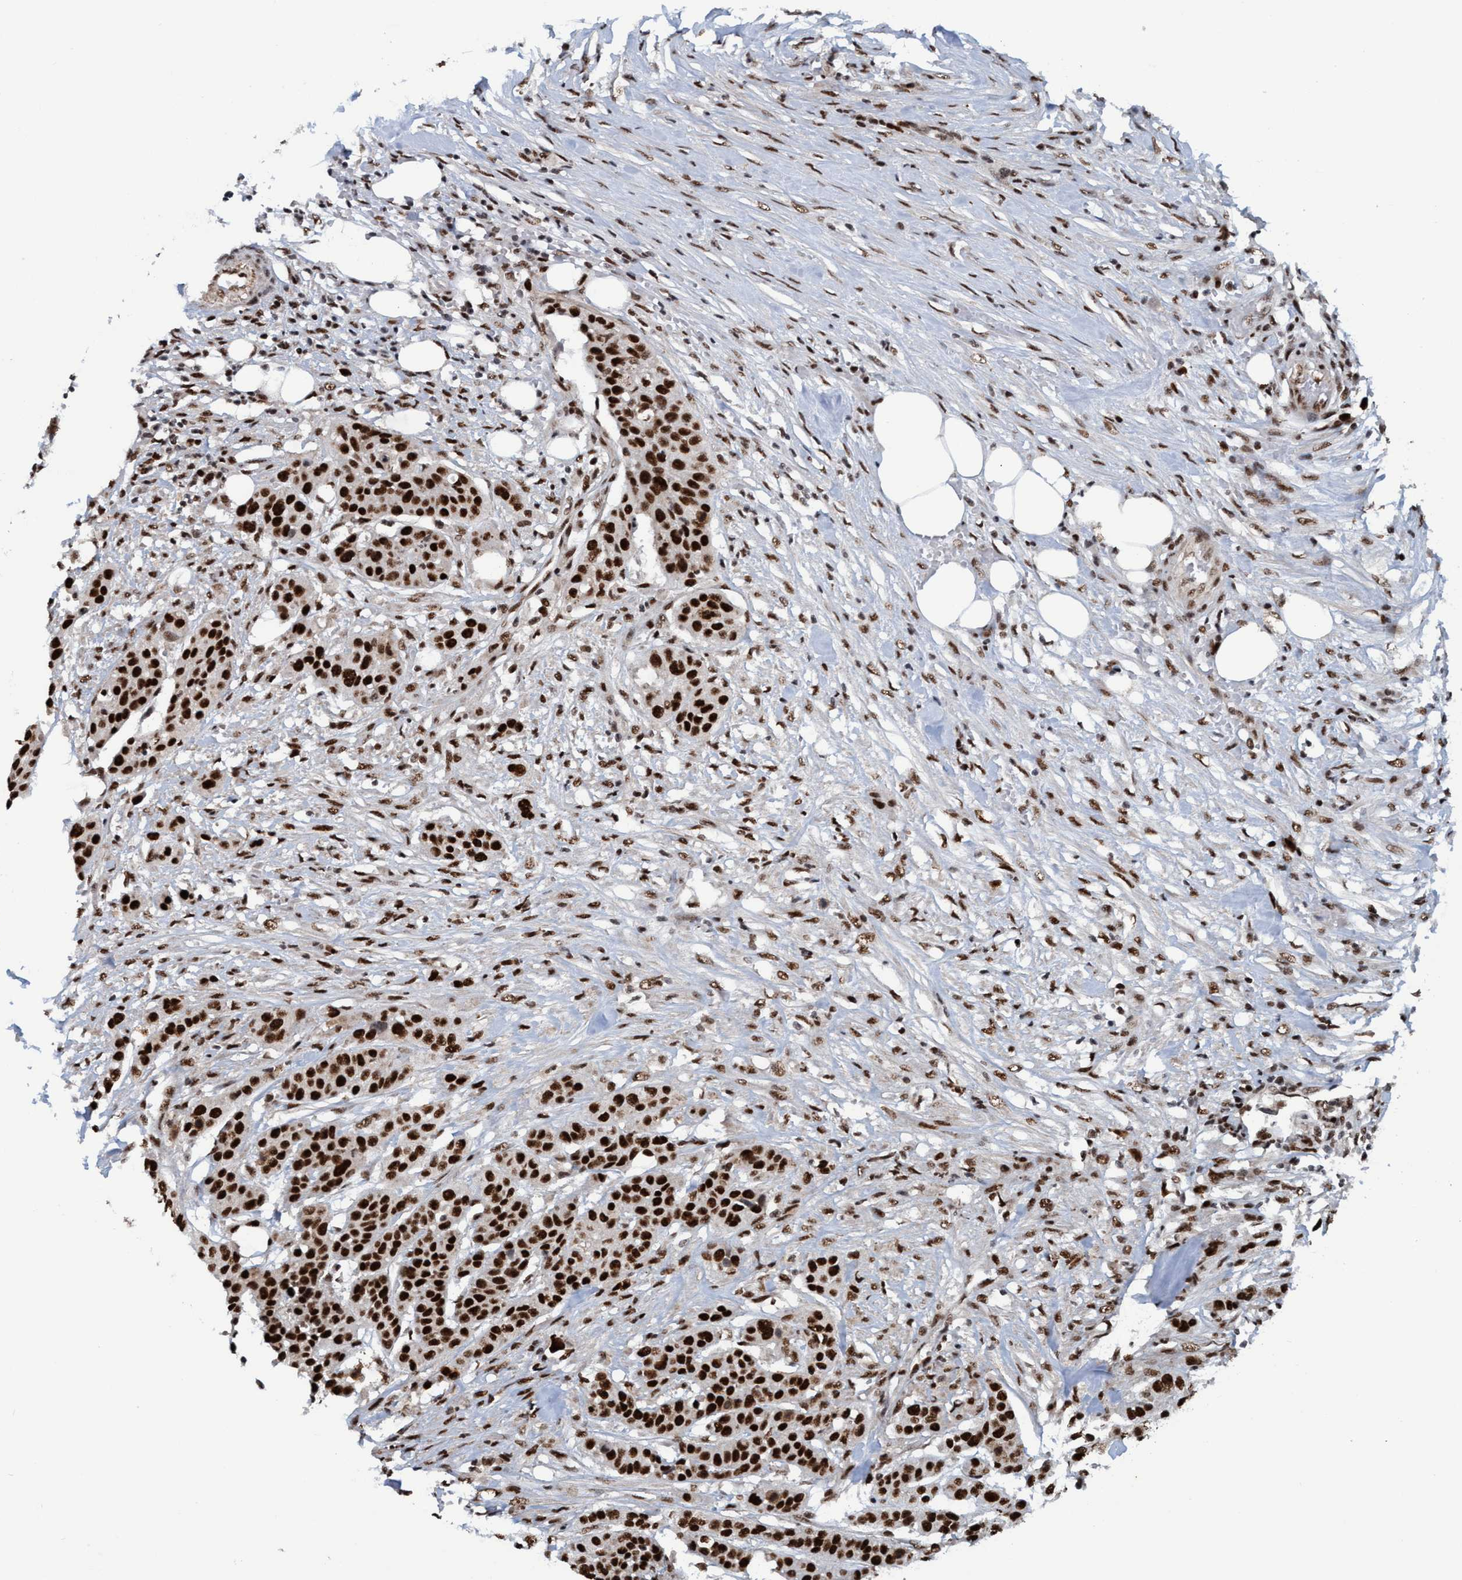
{"staining": {"intensity": "strong", "quantity": ">75%", "location": "nuclear"}, "tissue": "urothelial cancer", "cell_type": "Tumor cells", "image_type": "cancer", "snomed": [{"axis": "morphology", "description": "Urothelial carcinoma, High grade"}, {"axis": "topography", "description": "Urinary bladder"}], "caption": "Urothelial cancer stained for a protein (brown) shows strong nuclear positive positivity in about >75% of tumor cells.", "gene": "TOPBP1", "patient": {"sex": "male", "age": 74}}